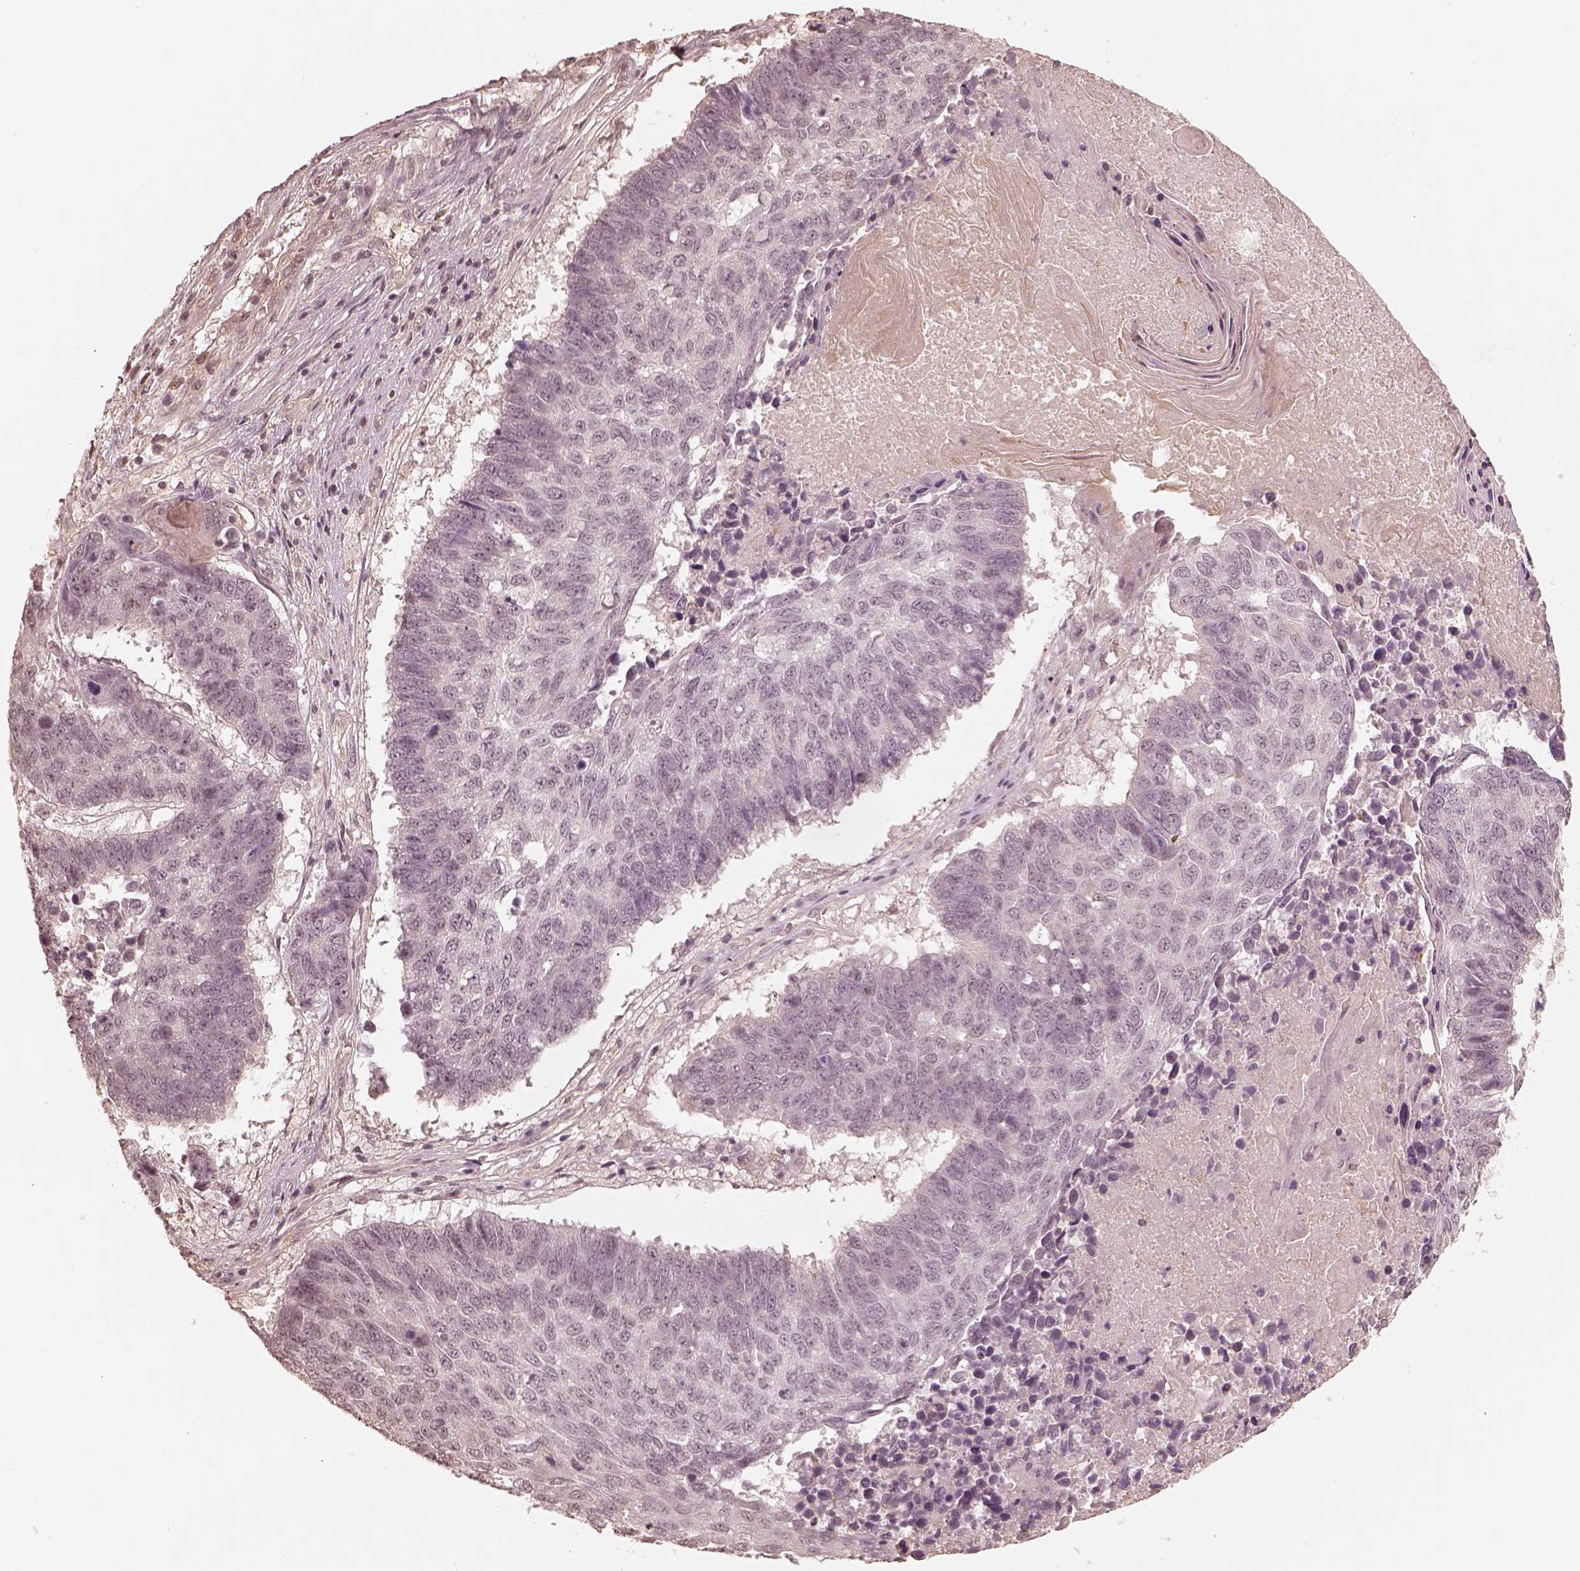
{"staining": {"intensity": "negative", "quantity": "none", "location": "none"}, "tissue": "lung cancer", "cell_type": "Tumor cells", "image_type": "cancer", "snomed": [{"axis": "morphology", "description": "Squamous cell carcinoma, NOS"}, {"axis": "topography", "description": "Lung"}], "caption": "Immunohistochemistry (IHC) of human lung squamous cell carcinoma reveals no positivity in tumor cells. (Stains: DAB (3,3'-diaminobenzidine) immunohistochemistry with hematoxylin counter stain, Microscopy: brightfield microscopy at high magnification).", "gene": "KIF5C", "patient": {"sex": "male", "age": 73}}